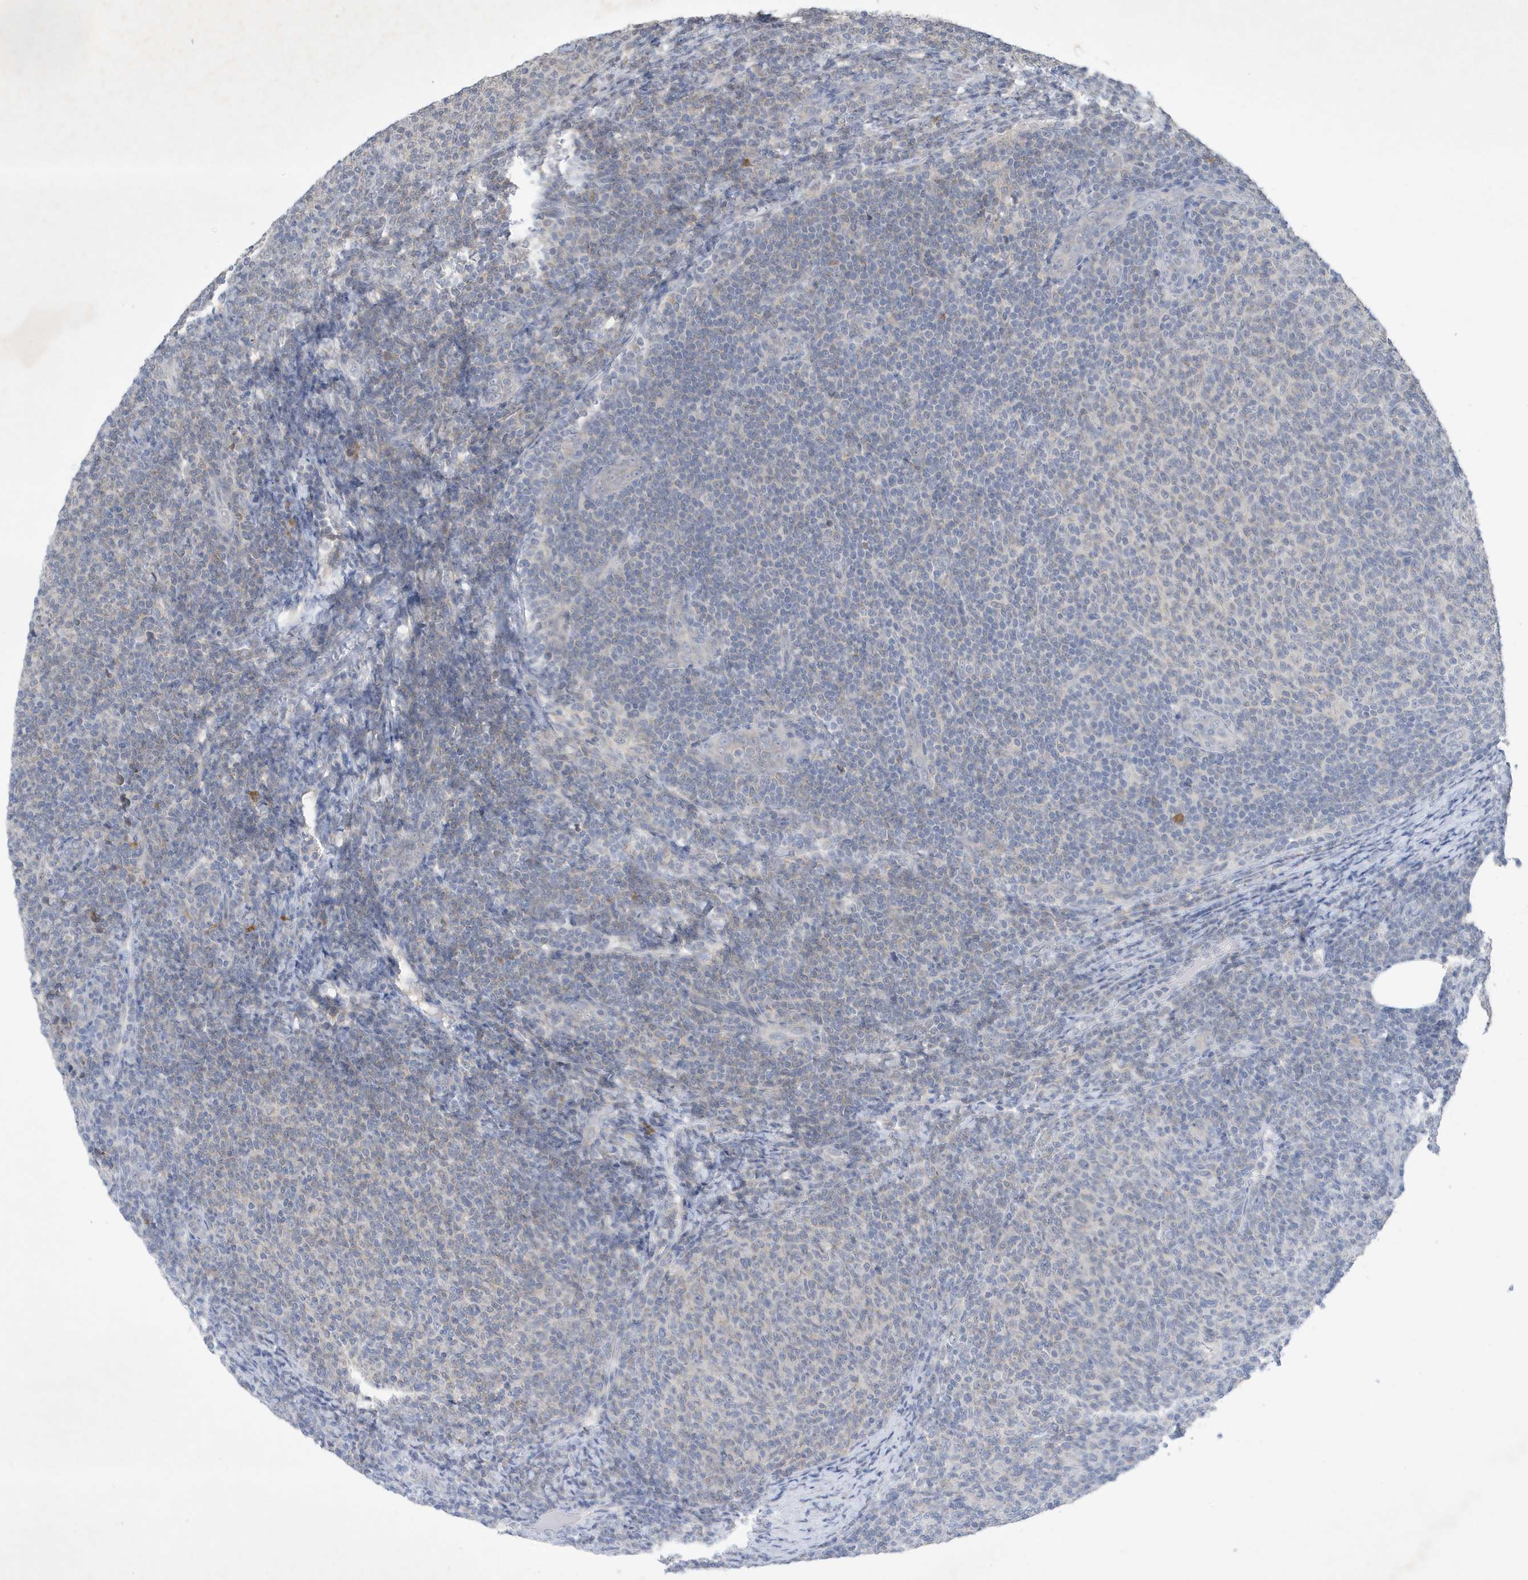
{"staining": {"intensity": "weak", "quantity": "<25%", "location": "cytoplasmic/membranous"}, "tissue": "lymphoma", "cell_type": "Tumor cells", "image_type": "cancer", "snomed": [{"axis": "morphology", "description": "Malignant lymphoma, non-Hodgkin's type, Low grade"}, {"axis": "topography", "description": "Lymph node"}], "caption": "A high-resolution micrograph shows IHC staining of lymphoma, which exhibits no significant positivity in tumor cells. (DAB (3,3'-diaminobenzidine) immunohistochemistry (IHC), high magnification).", "gene": "STX10", "patient": {"sex": "male", "age": 66}}